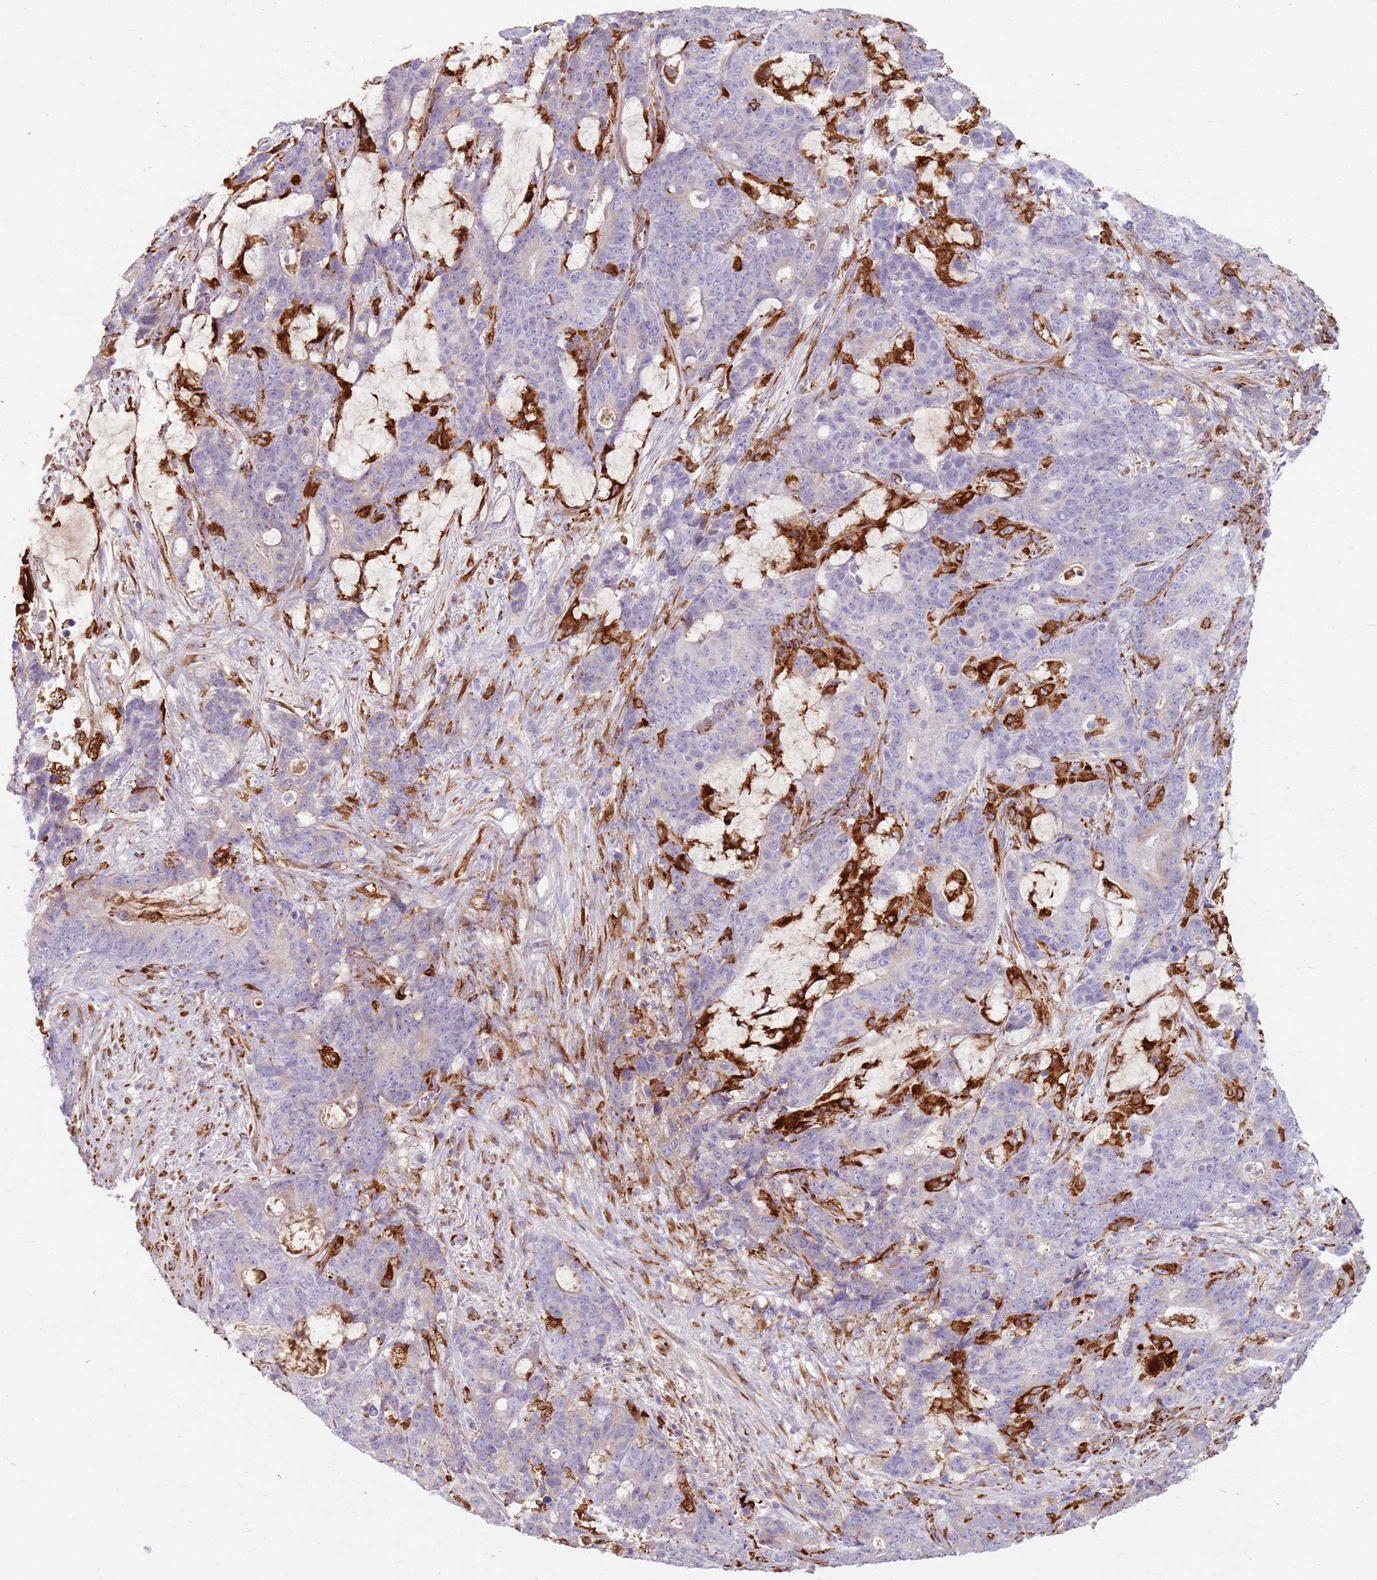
{"staining": {"intensity": "negative", "quantity": "none", "location": "none"}, "tissue": "stomach cancer", "cell_type": "Tumor cells", "image_type": "cancer", "snomed": [{"axis": "morphology", "description": "Normal tissue, NOS"}, {"axis": "morphology", "description": "Adenocarcinoma, NOS"}, {"axis": "topography", "description": "Stomach"}], "caption": "Tumor cells are negative for protein expression in human adenocarcinoma (stomach).", "gene": "COLGALT1", "patient": {"sex": "female", "age": 64}}